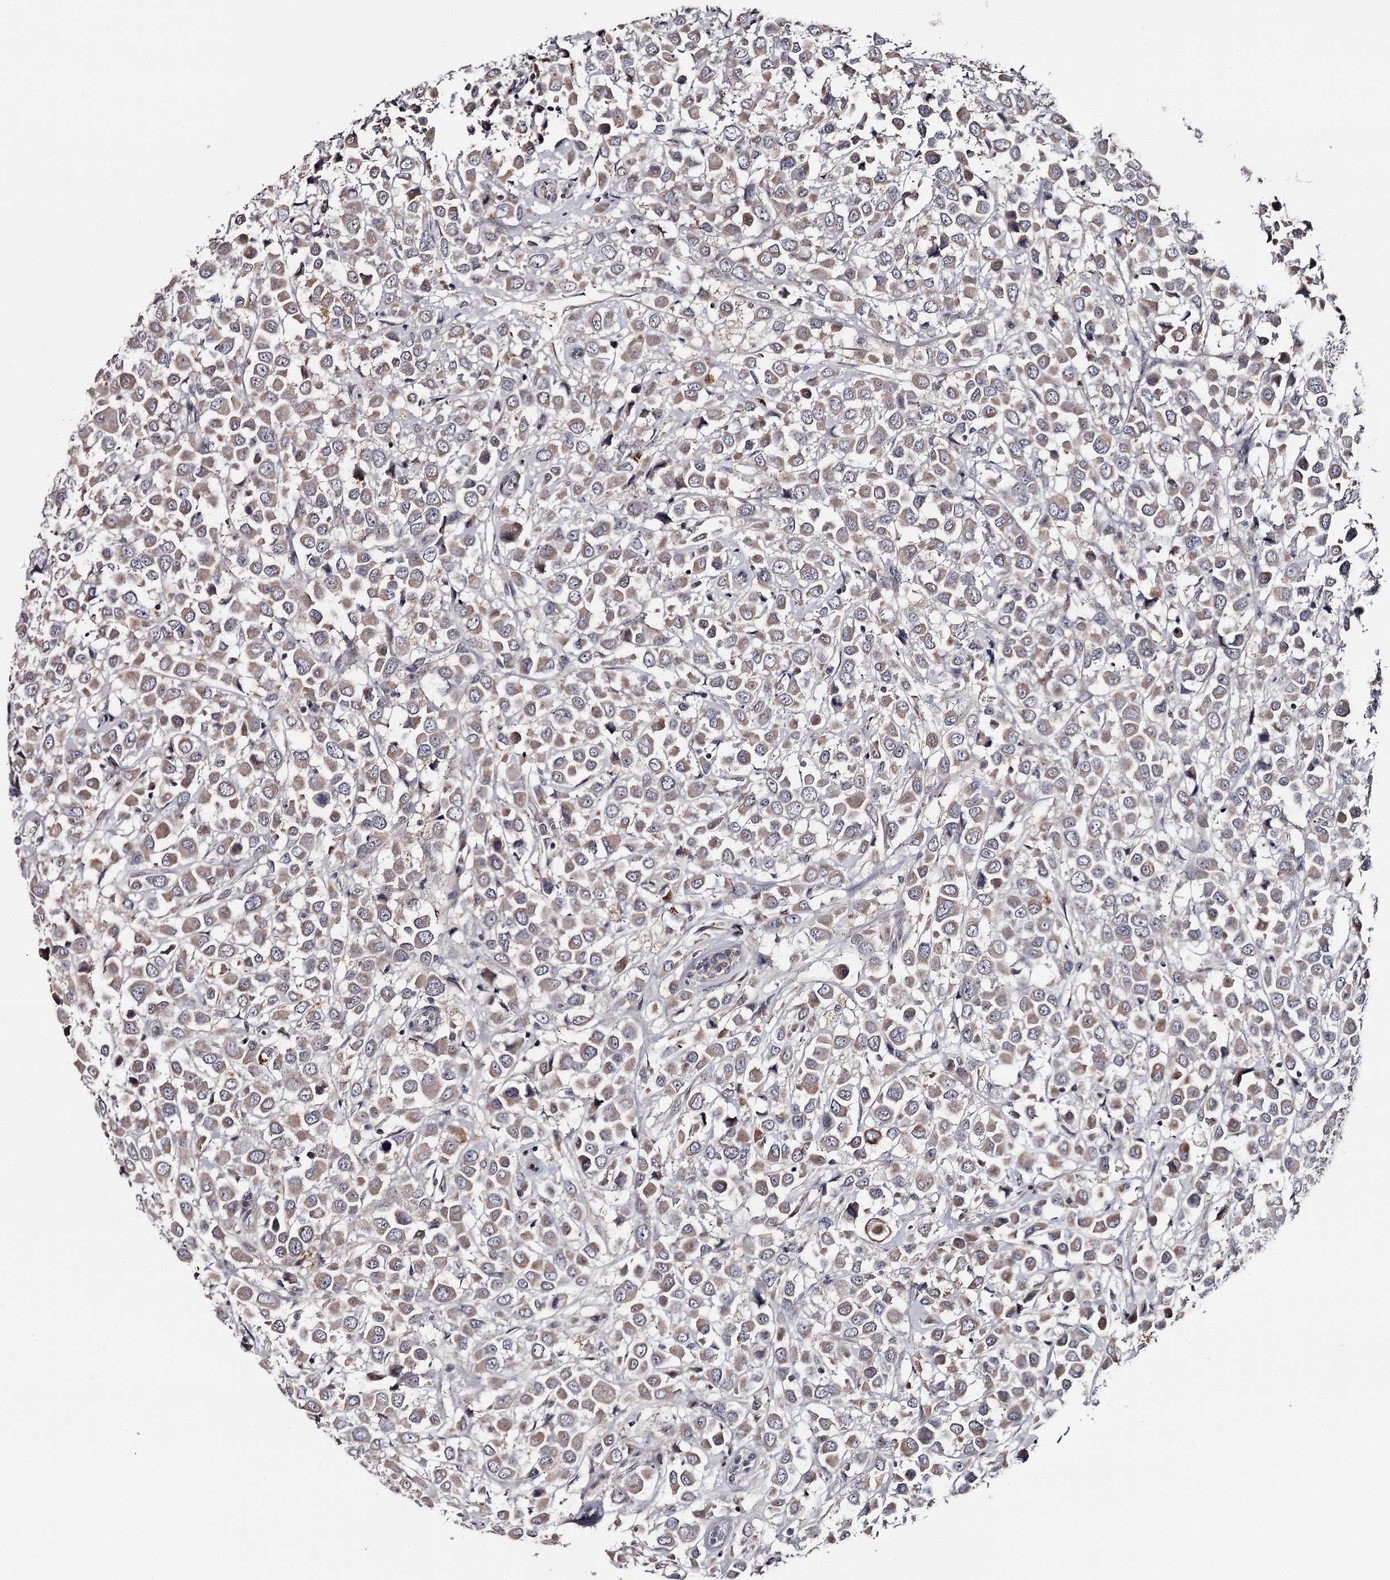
{"staining": {"intensity": "weak", "quantity": ">75%", "location": "cytoplasmic/membranous"}, "tissue": "breast cancer", "cell_type": "Tumor cells", "image_type": "cancer", "snomed": [{"axis": "morphology", "description": "Duct carcinoma"}, {"axis": "topography", "description": "Breast"}], "caption": "Infiltrating ductal carcinoma (breast) tissue reveals weak cytoplasmic/membranous positivity in approximately >75% of tumor cells (IHC, brightfield microscopy, high magnification).", "gene": "GTSF1", "patient": {"sex": "female", "age": 61}}